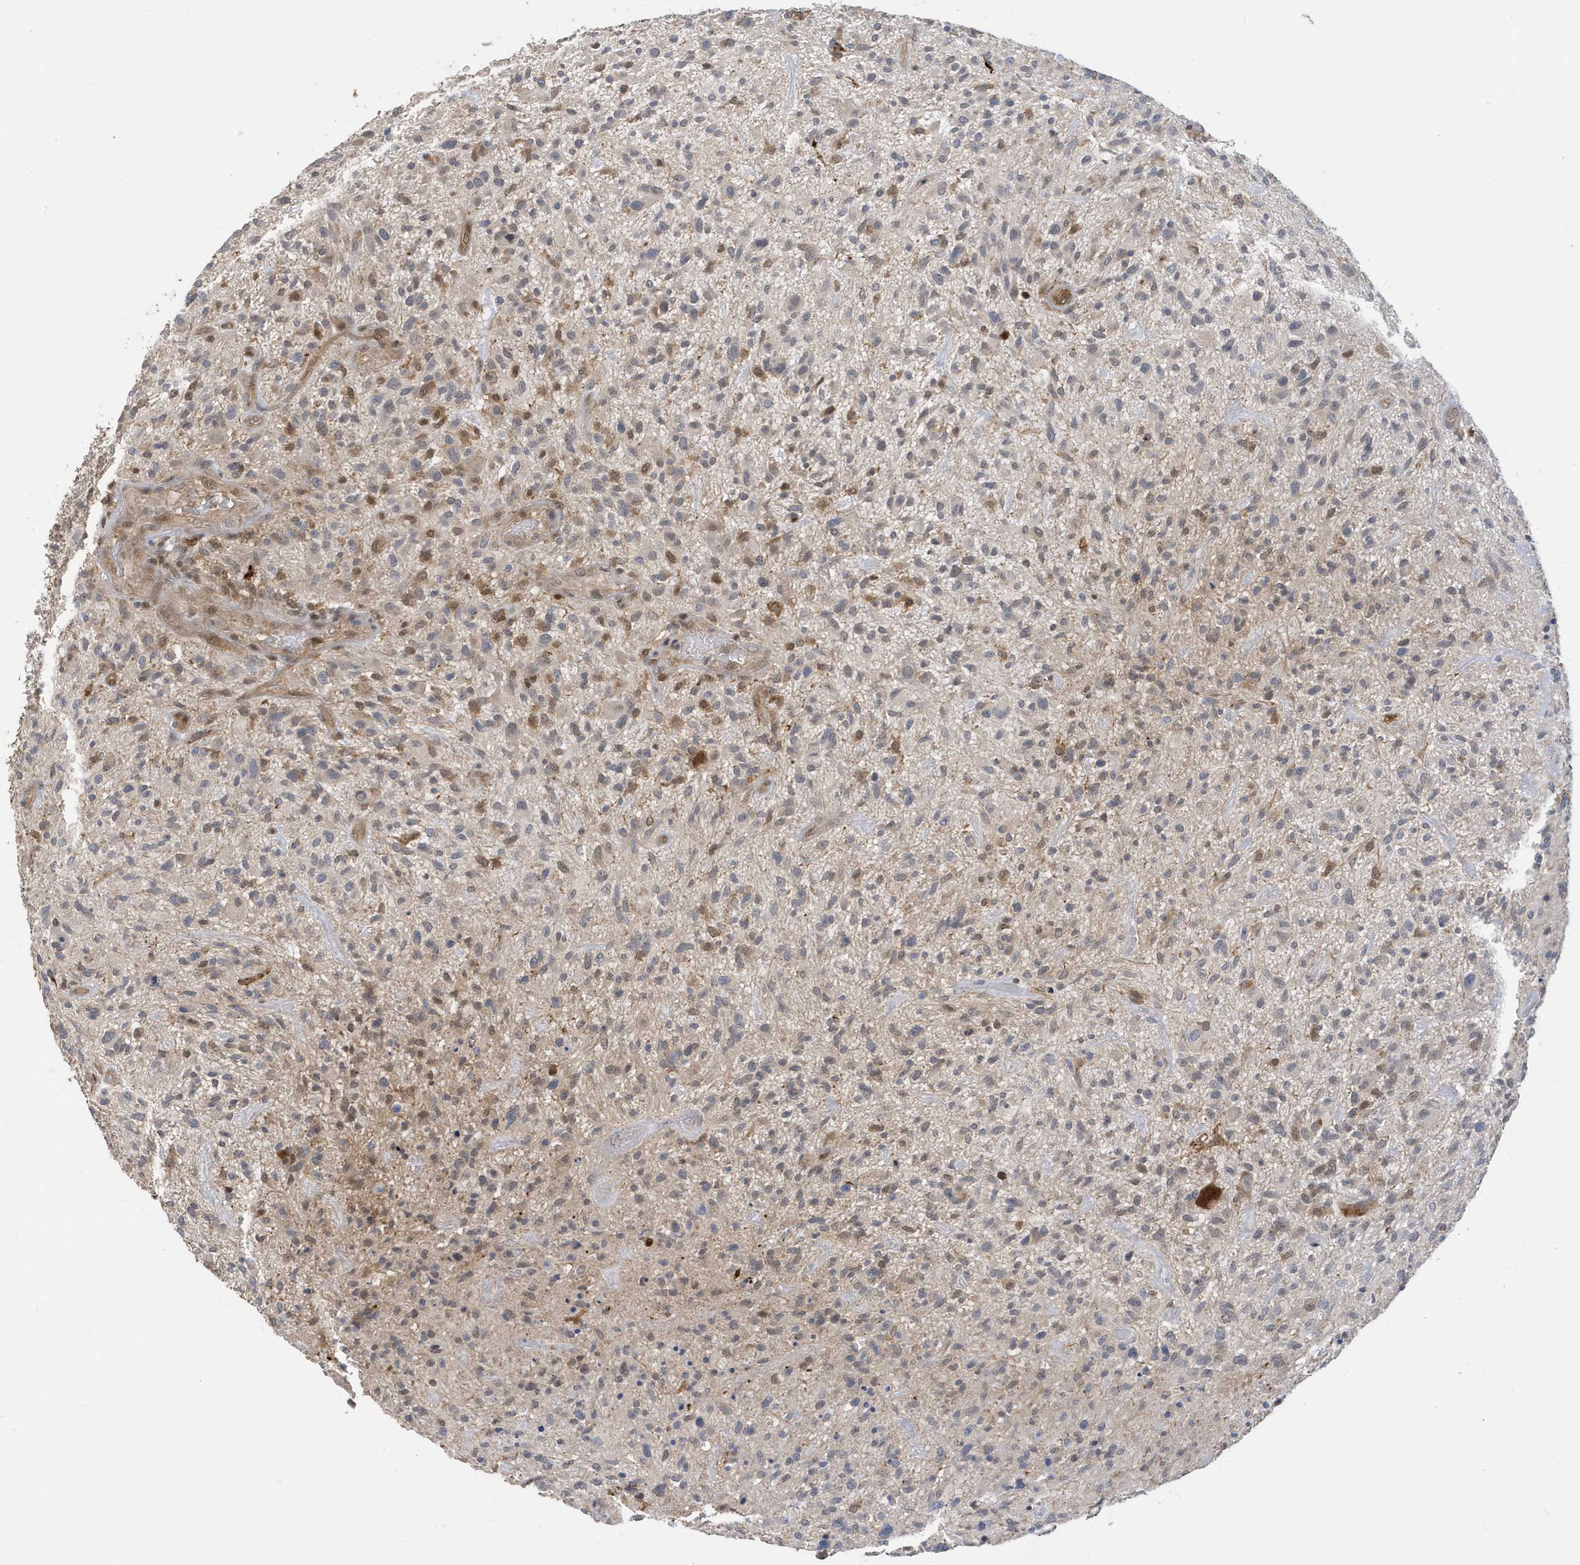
{"staining": {"intensity": "negative", "quantity": "none", "location": "none"}, "tissue": "glioma", "cell_type": "Tumor cells", "image_type": "cancer", "snomed": [{"axis": "morphology", "description": "Glioma, malignant, High grade"}, {"axis": "topography", "description": "Brain"}], "caption": "The histopathology image displays no significant positivity in tumor cells of glioma. The staining was performed using DAB to visualize the protein expression in brown, while the nuclei were stained in blue with hematoxylin (Magnification: 20x).", "gene": "NCOA7", "patient": {"sex": "male", "age": 47}}